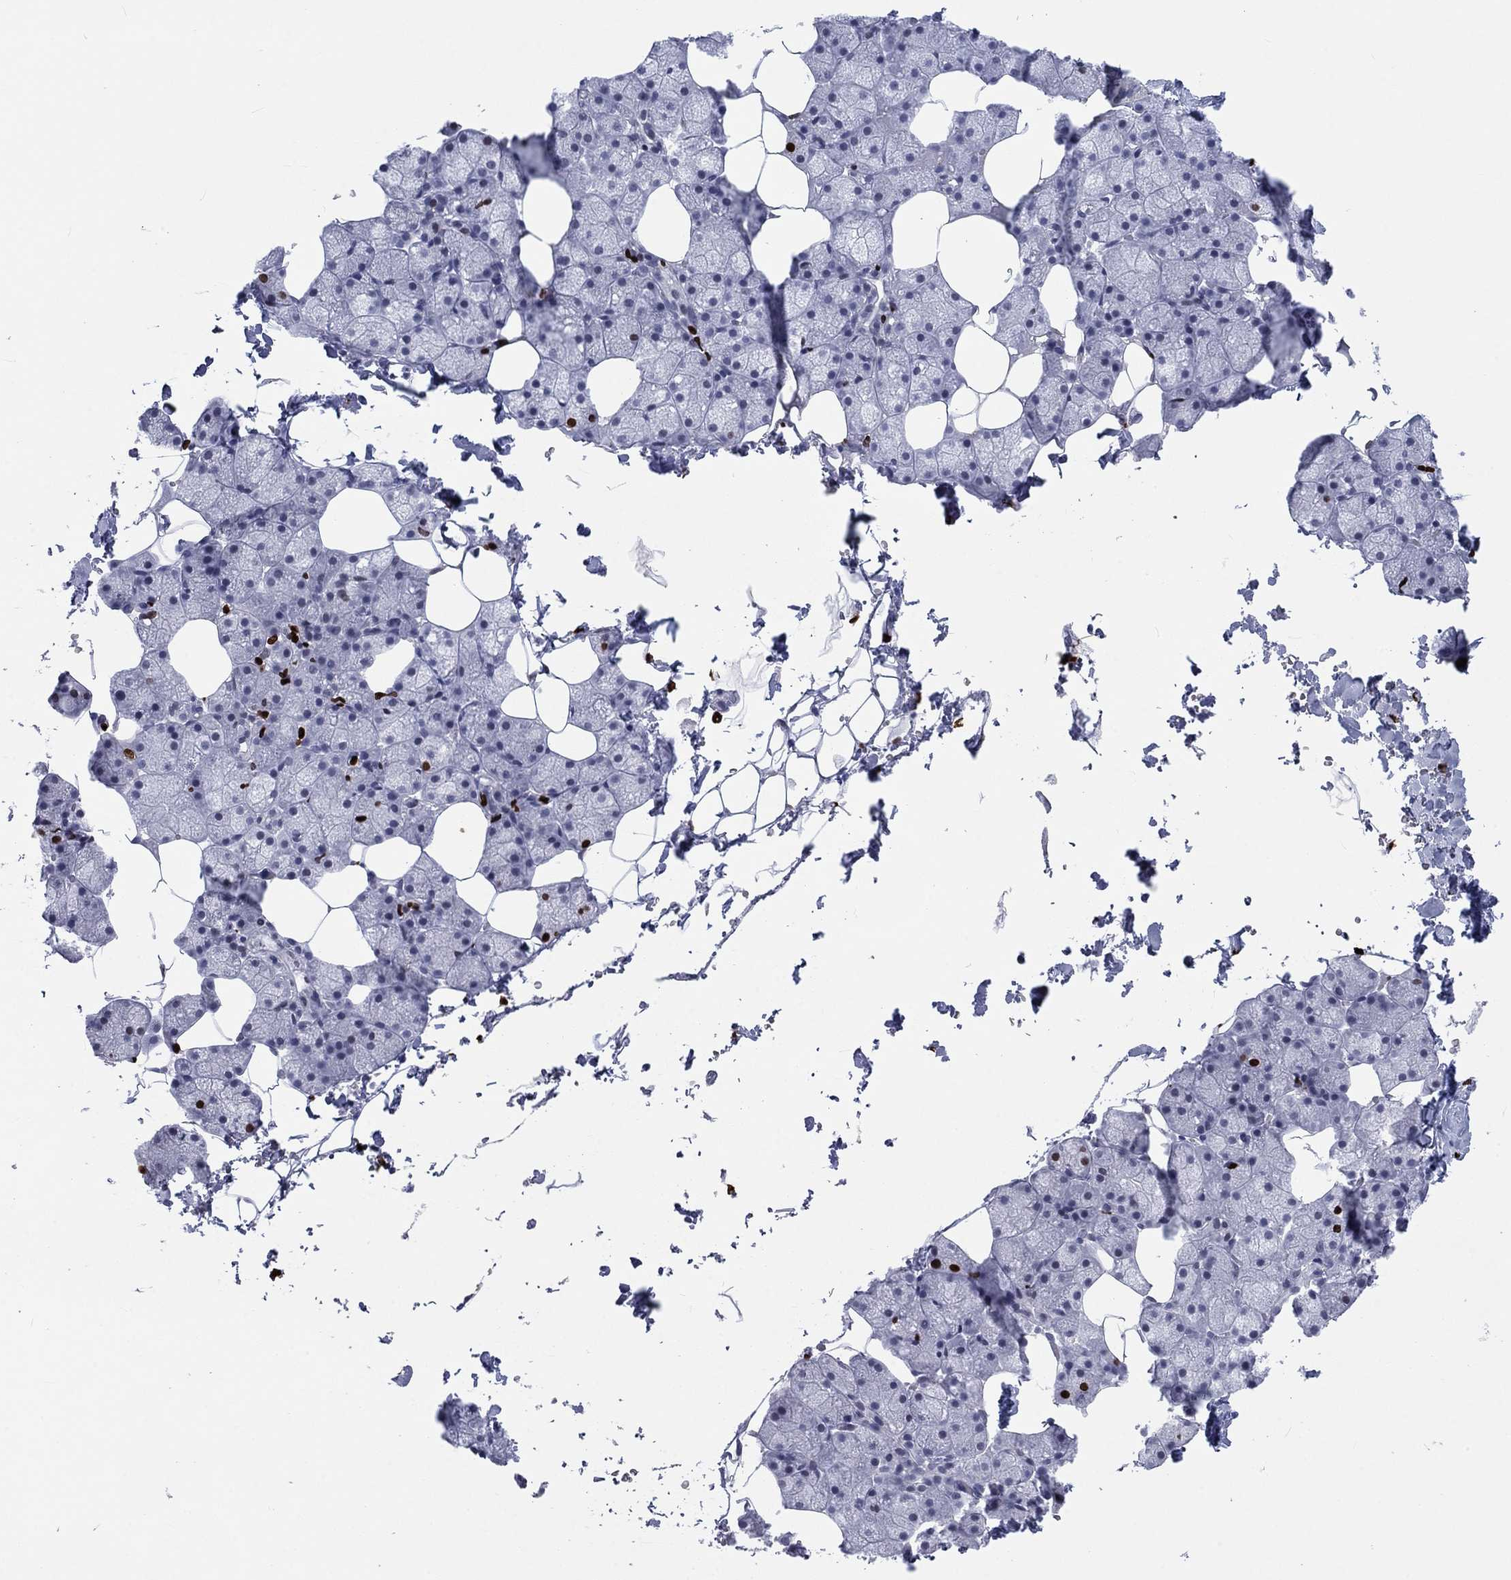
{"staining": {"intensity": "strong", "quantity": "<25%", "location": "nuclear"}, "tissue": "salivary gland", "cell_type": "Glandular cells", "image_type": "normal", "snomed": [{"axis": "morphology", "description": "Normal tissue, NOS"}, {"axis": "topography", "description": "Salivary gland"}], "caption": "A brown stain labels strong nuclear staining of a protein in glandular cells of benign human salivary gland.", "gene": "H1", "patient": {"sex": "male", "age": 38}}